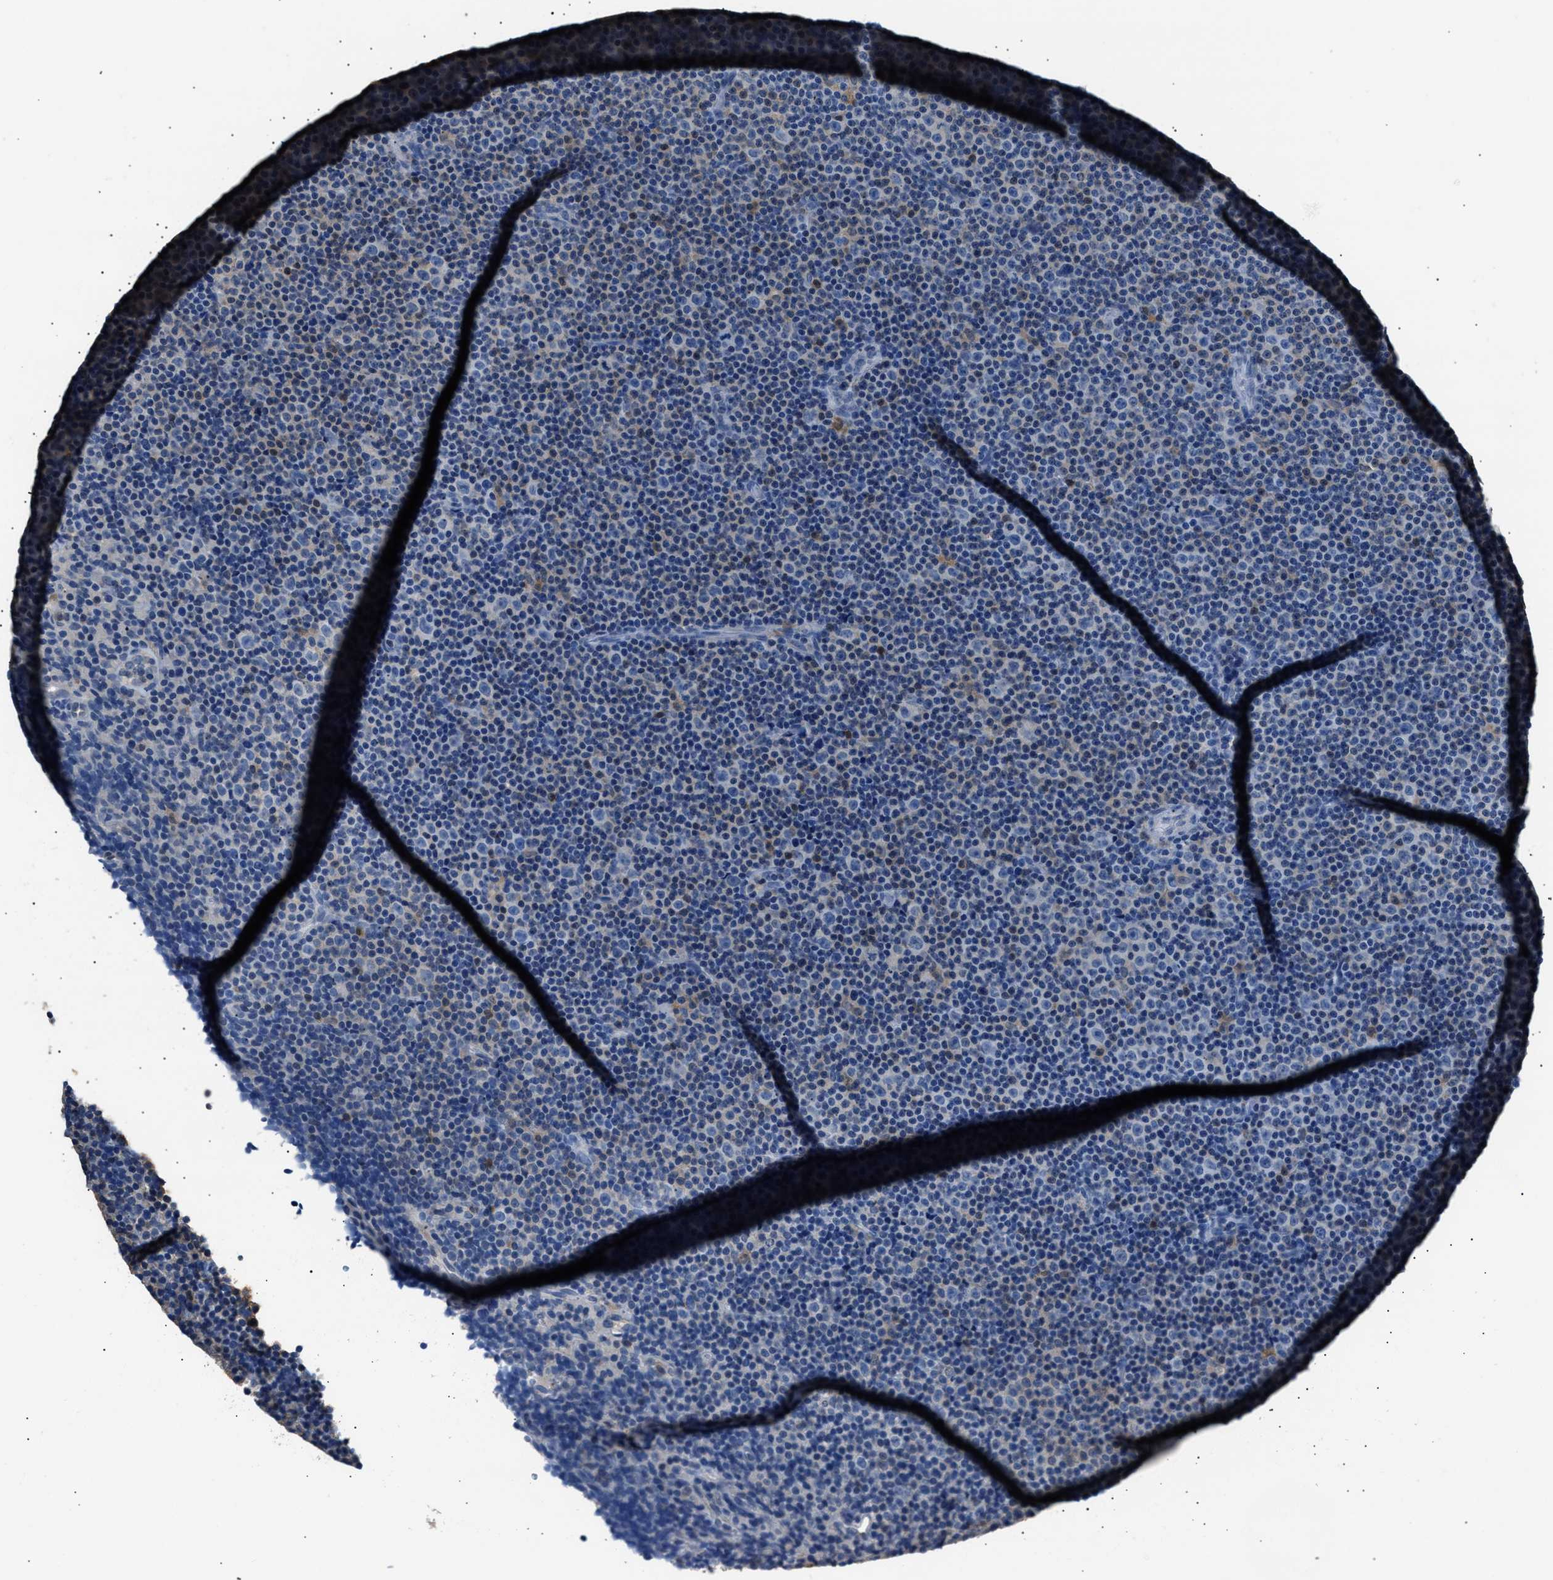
{"staining": {"intensity": "negative", "quantity": "none", "location": "none"}, "tissue": "lymphoma", "cell_type": "Tumor cells", "image_type": "cancer", "snomed": [{"axis": "morphology", "description": "Malignant lymphoma, non-Hodgkin's type, Low grade"}, {"axis": "topography", "description": "Lymph node"}], "caption": "An immunohistochemistry (IHC) micrograph of lymphoma is shown. There is no staining in tumor cells of lymphoma.", "gene": "GSTP1", "patient": {"sex": "female", "age": 67}}